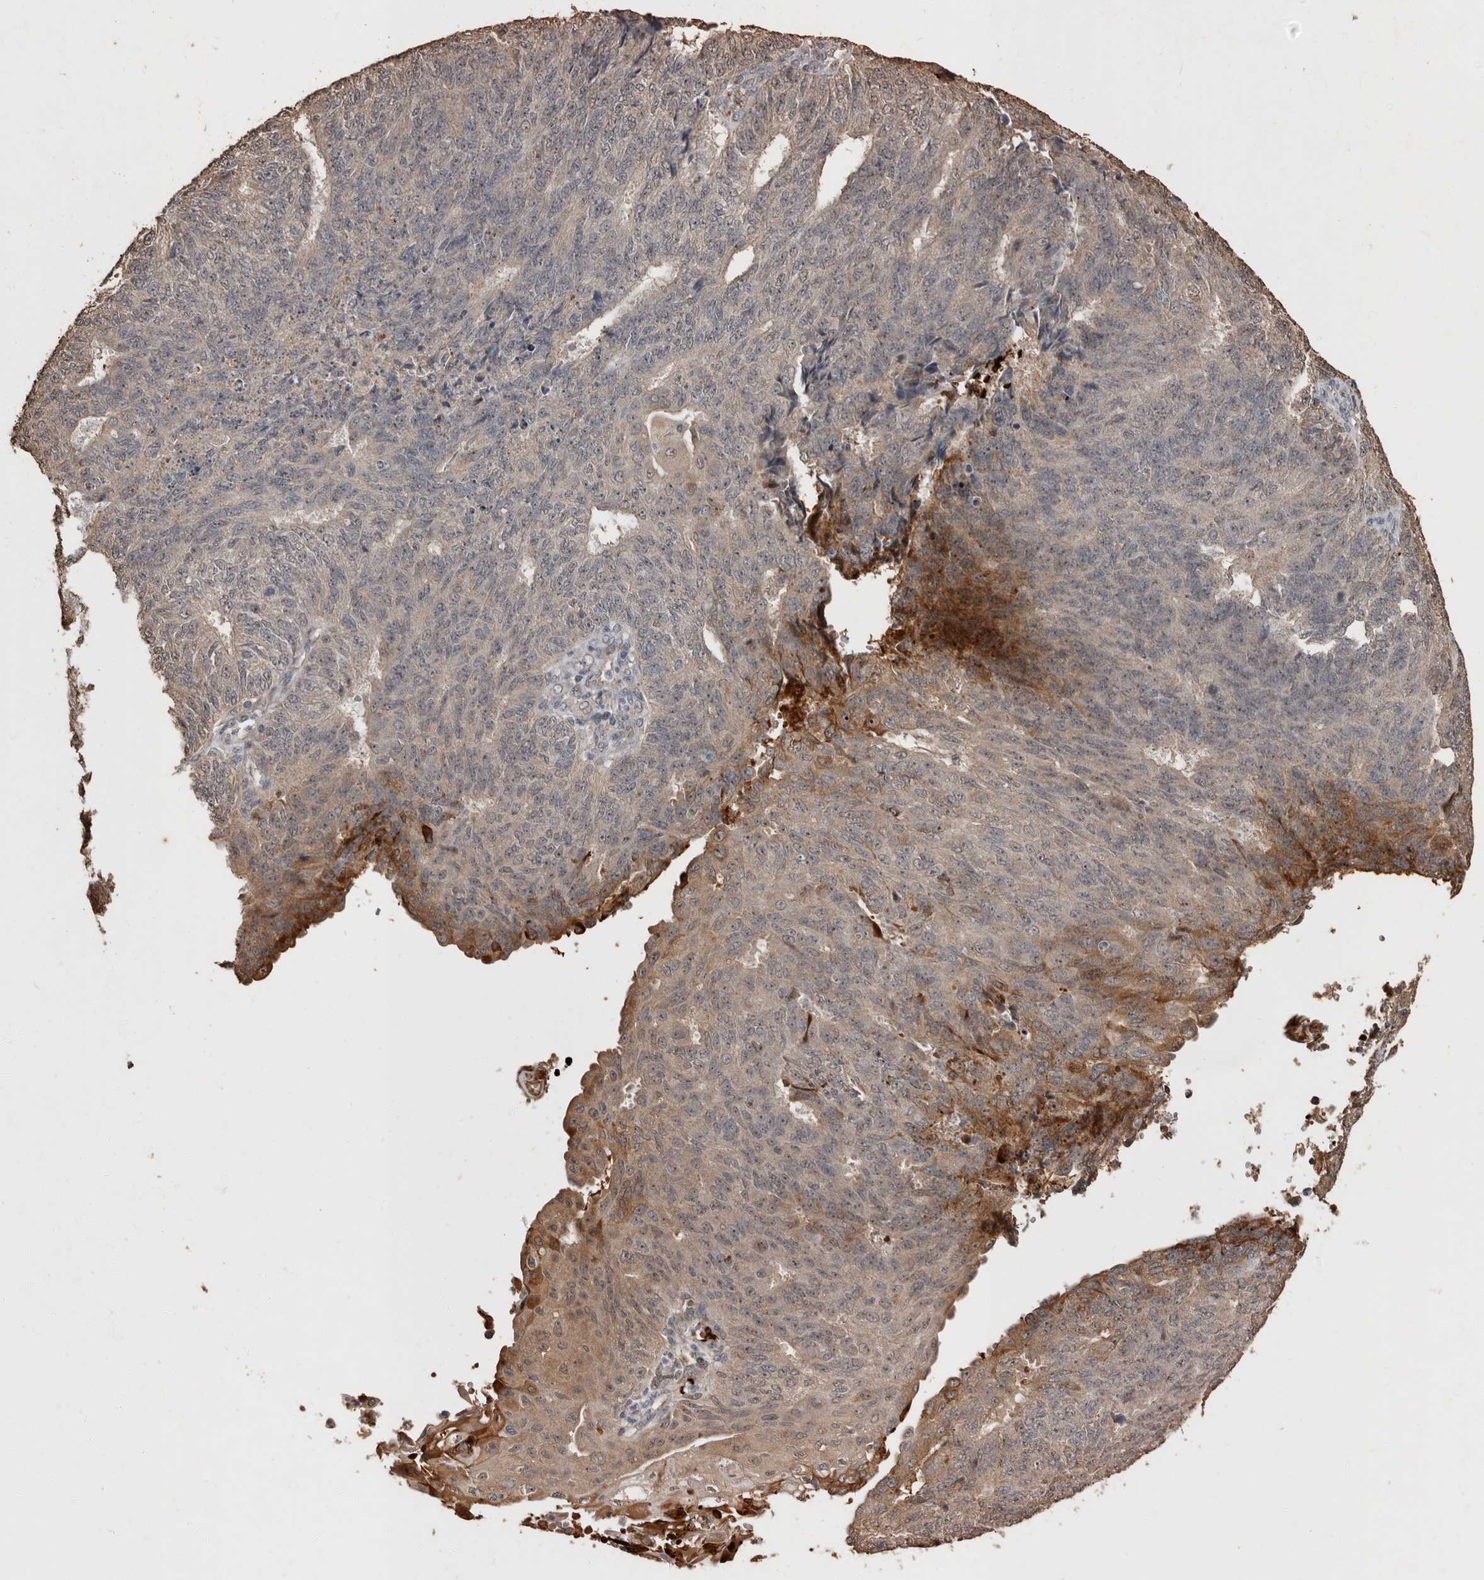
{"staining": {"intensity": "moderate", "quantity": "<25%", "location": "cytoplasmic/membranous"}, "tissue": "endometrial cancer", "cell_type": "Tumor cells", "image_type": "cancer", "snomed": [{"axis": "morphology", "description": "Adenocarcinoma, NOS"}, {"axis": "topography", "description": "Endometrium"}], "caption": "Endometrial cancer tissue demonstrates moderate cytoplasmic/membranous expression in about <25% of tumor cells", "gene": "GRAMD2A", "patient": {"sex": "female", "age": 32}}